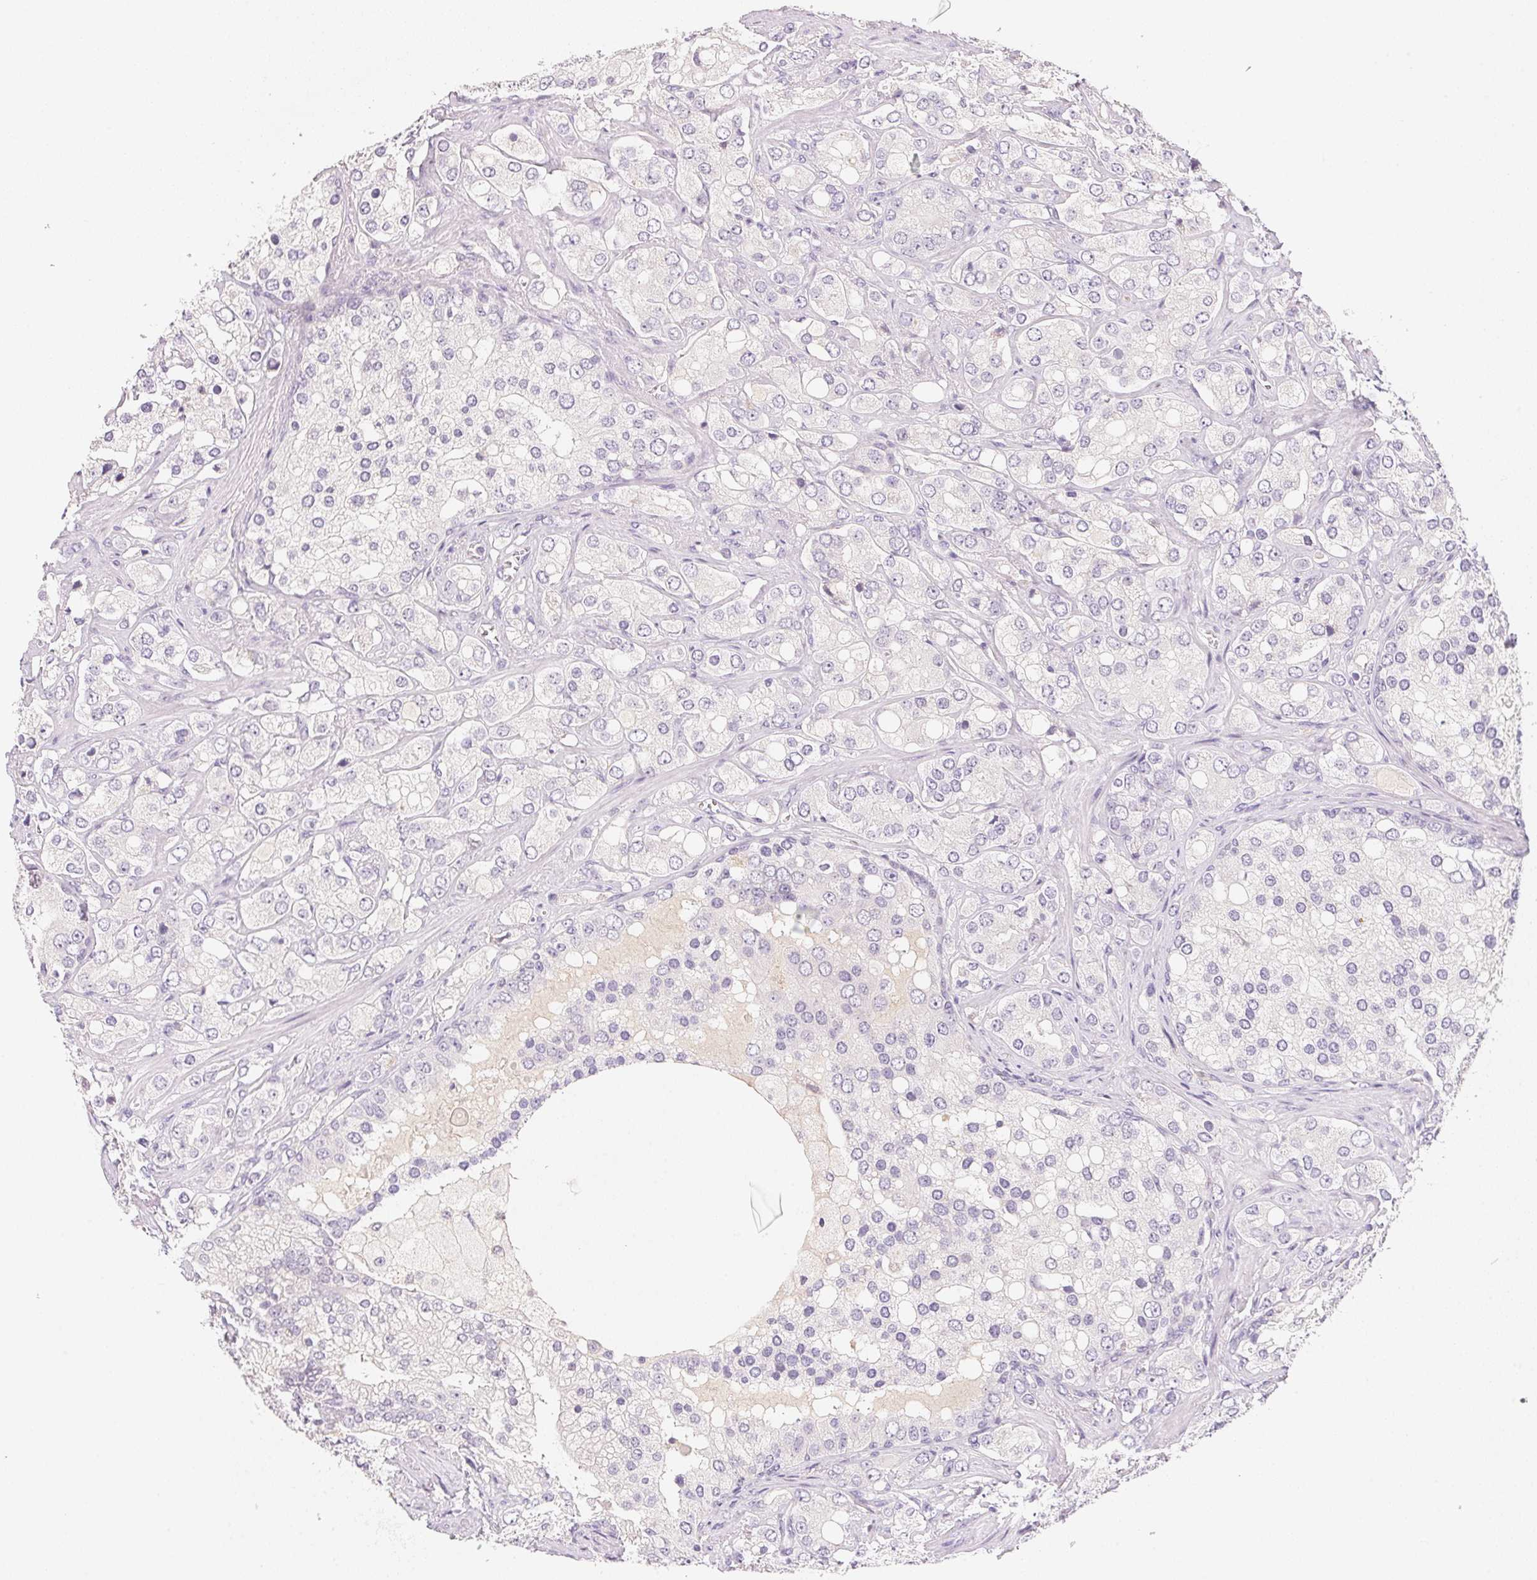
{"staining": {"intensity": "negative", "quantity": "none", "location": "none"}, "tissue": "prostate cancer", "cell_type": "Tumor cells", "image_type": "cancer", "snomed": [{"axis": "morphology", "description": "Adenocarcinoma, High grade"}, {"axis": "topography", "description": "Prostate"}], "caption": "This histopathology image is of prostate cancer (high-grade adenocarcinoma) stained with immunohistochemistry to label a protein in brown with the nuclei are counter-stained blue. There is no expression in tumor cells.", "gene": "MCOLN3", "patient": {"sex": "male", "age": 67}}